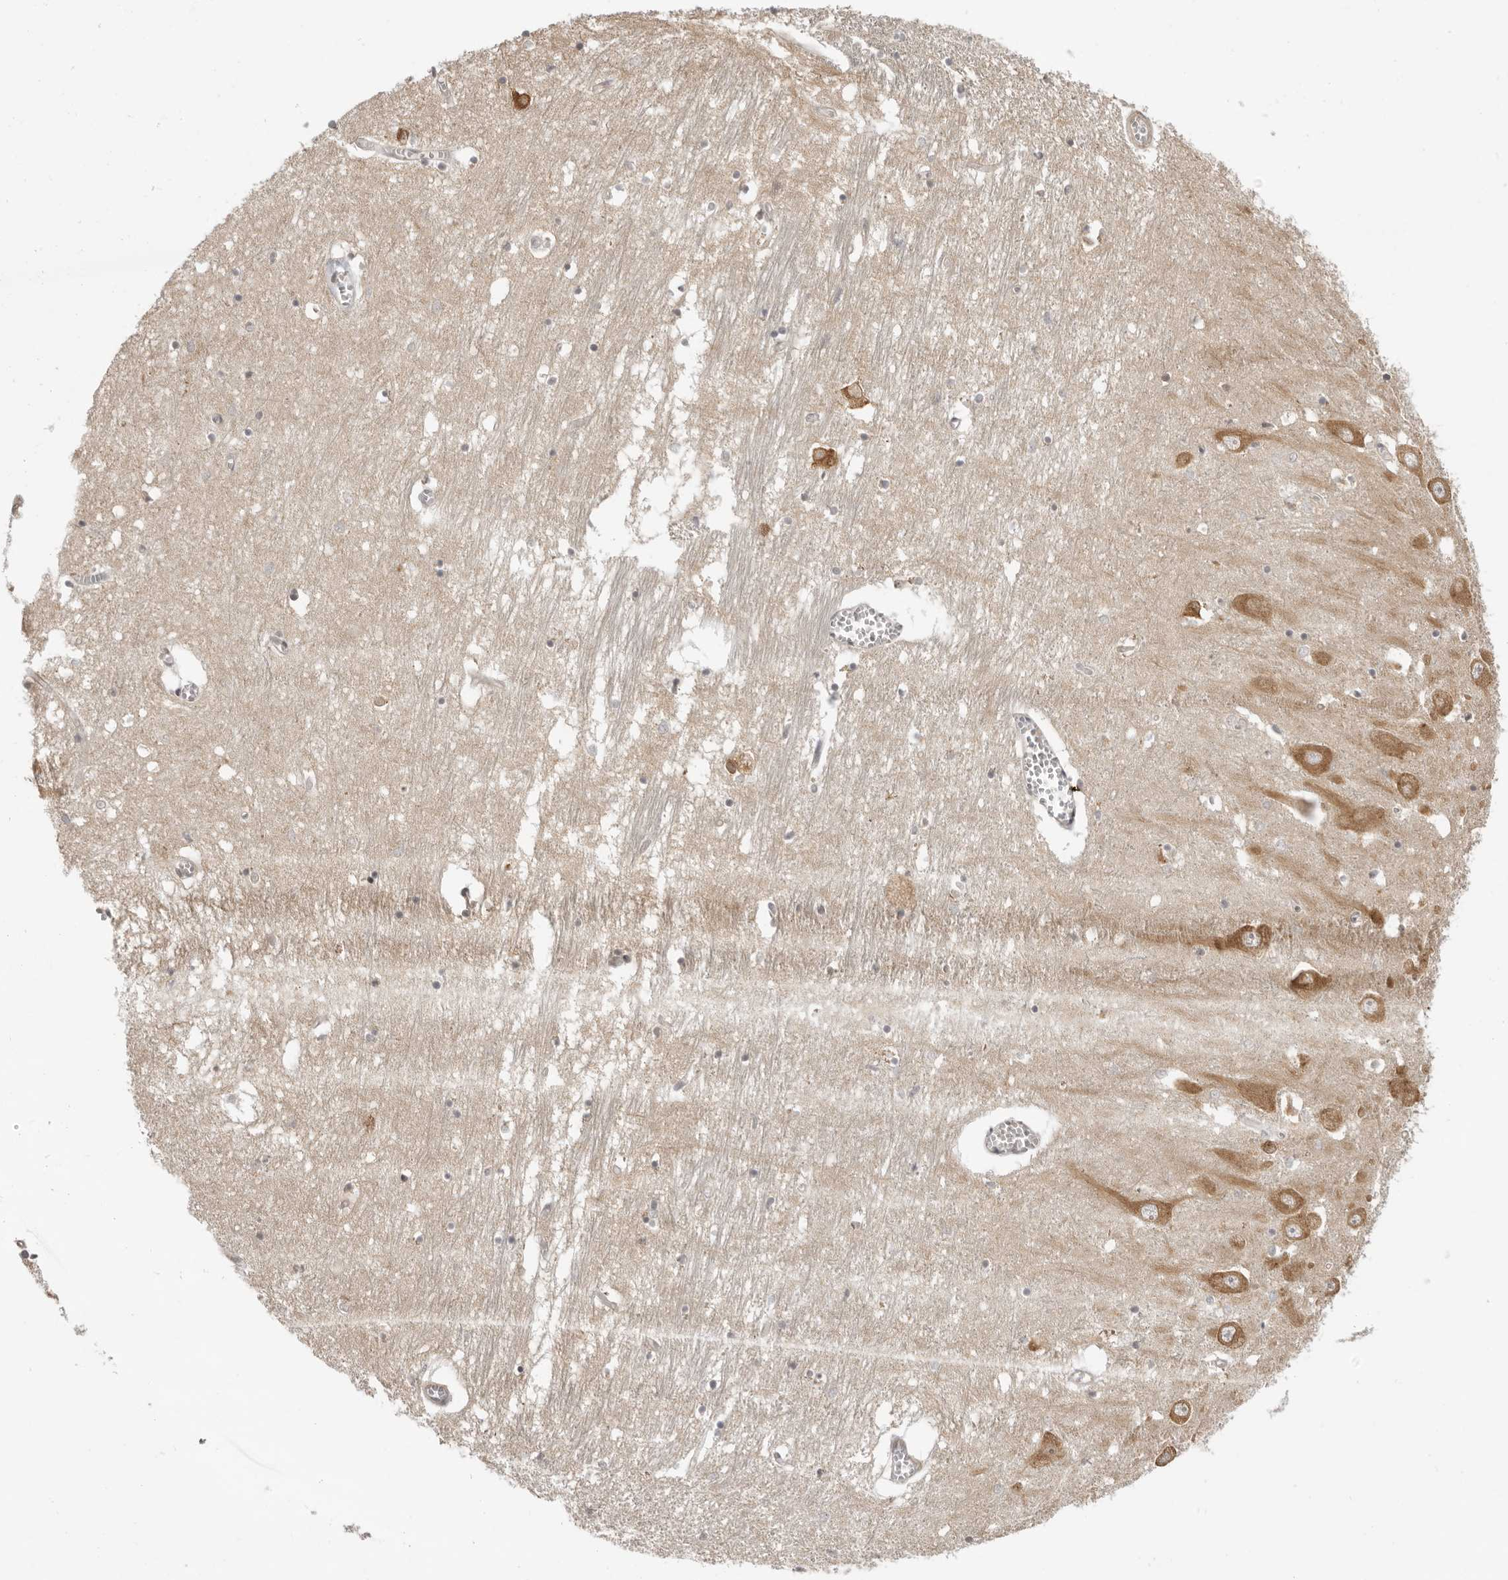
{"staining": {"intensity": "negative", "quantity": "none", "location": "none"}, "tissue": "hippocampus", "cell_type": "Glial cells", "image_type": "normal", "snomed": [{"axis": "morphology", "description": "Normal tissue, NOS"}, {"axis": "topography", "description": "Hippocampus"}], "caption": "This image is of normal hippocampus stained with immunohistochemistry (IHC) to label a protein in brown with the nuclei are counter-stained blue. There is no positivity in glial cells. Brightfield microscopy of immunohistochemistry stained with DAB (3,3'-diaminobenzidine) (brown) and hematoxylin (blue), captured at high magnification.", "gene": "PRRC2A", "patient": {"sex": "male", "age": 70}}